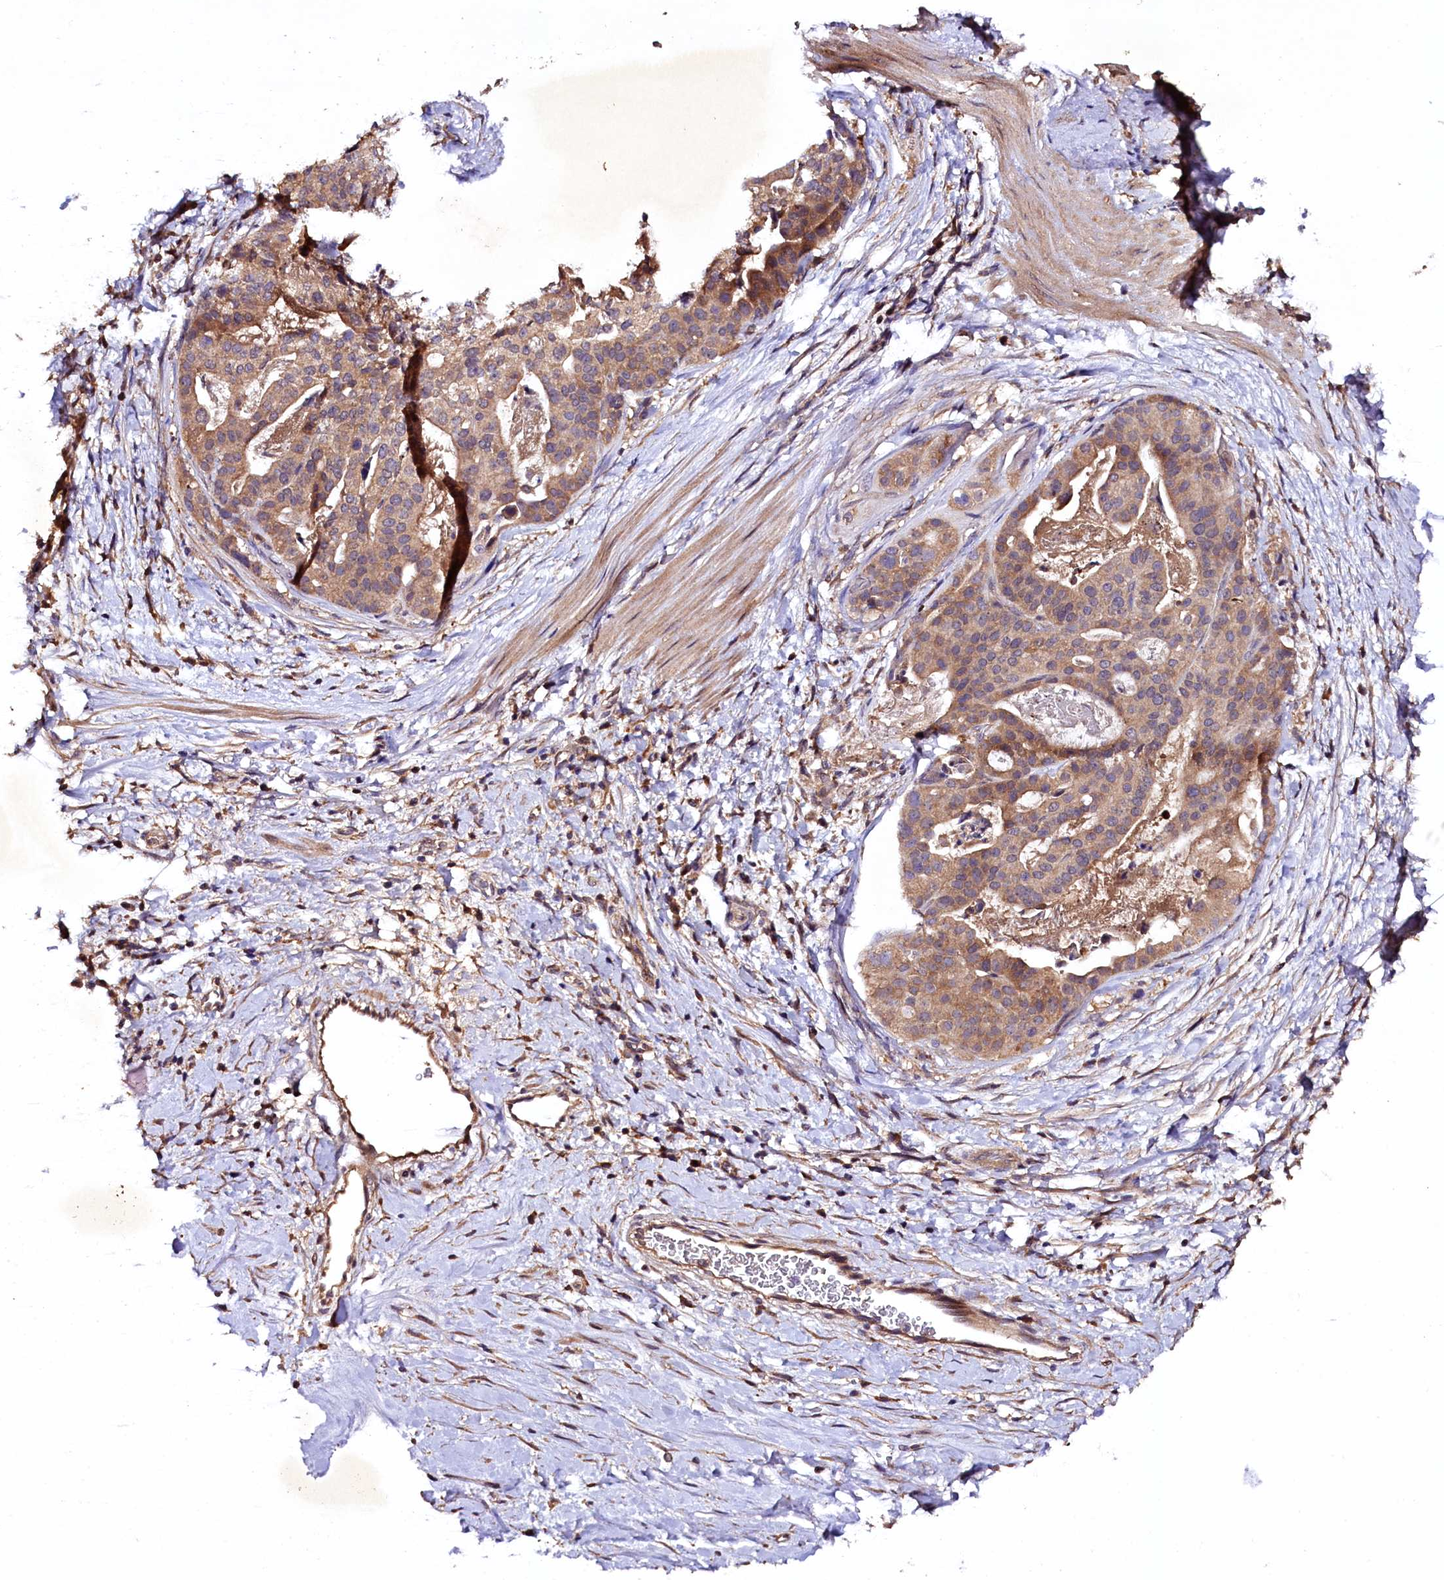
{"staining": {"intensity": "moderate", "quantity": ">75%", "location": "cytoplasmic/membranous"}, "tissue": "stomach cancer", "cell_type": "Tumor cells", "image_type": "cancer", "snomed": [{"axis": "morphology", "description": "Adenocarcinoma, NOS"}, {"axis": "topography", "description": "Stomach"}], "caption": "DAB (3,3'-diaminobenzidine) immunohistochemical staining of stomach cancer (adenocarcinoma) exhibits moderate cytoplasmic/membranous protein expression in about >75% of tumor cells.", "gene": "PLXNB1", "patient": {"sex": "male", "age": 48}}